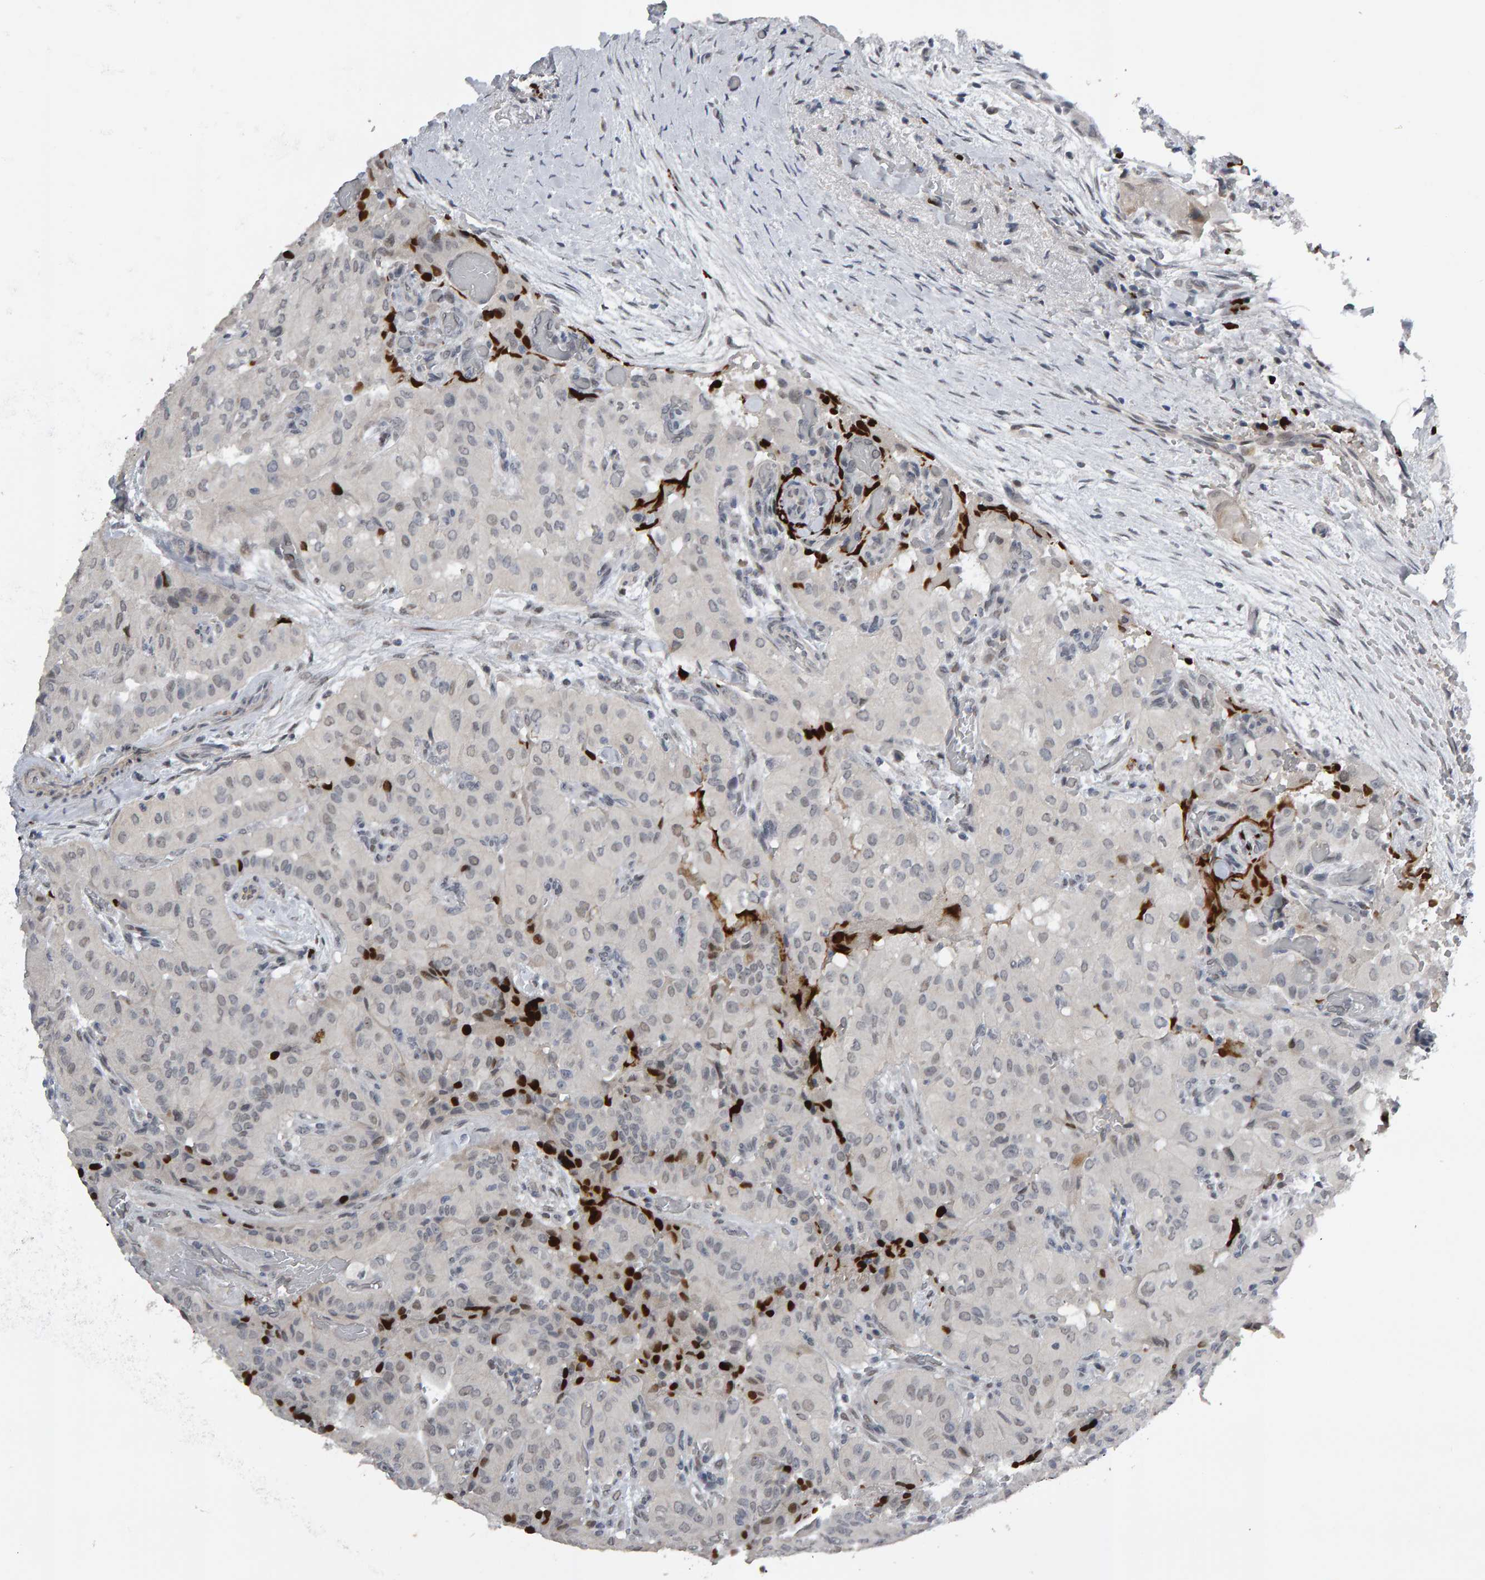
{"staining": {"intensity": "negative", "quantity": "none", "location": "none"}, "tissue": "thyroid cancer", "cell_type": "Tumor cells", "image_type": "cancer", "snomed": [{"axis": "morphology", "description": "Papillary adenocarcinoma, NOS"}, {"axis": "topography", "description": "Thyroid gland"}], "caption": "Thyroid papillary adenocarcinoma stained for a protein using IHC demonstrates no staining tumor cells.", "gene": "IPO8", "patient": {"sex": "female", "age": 59}}